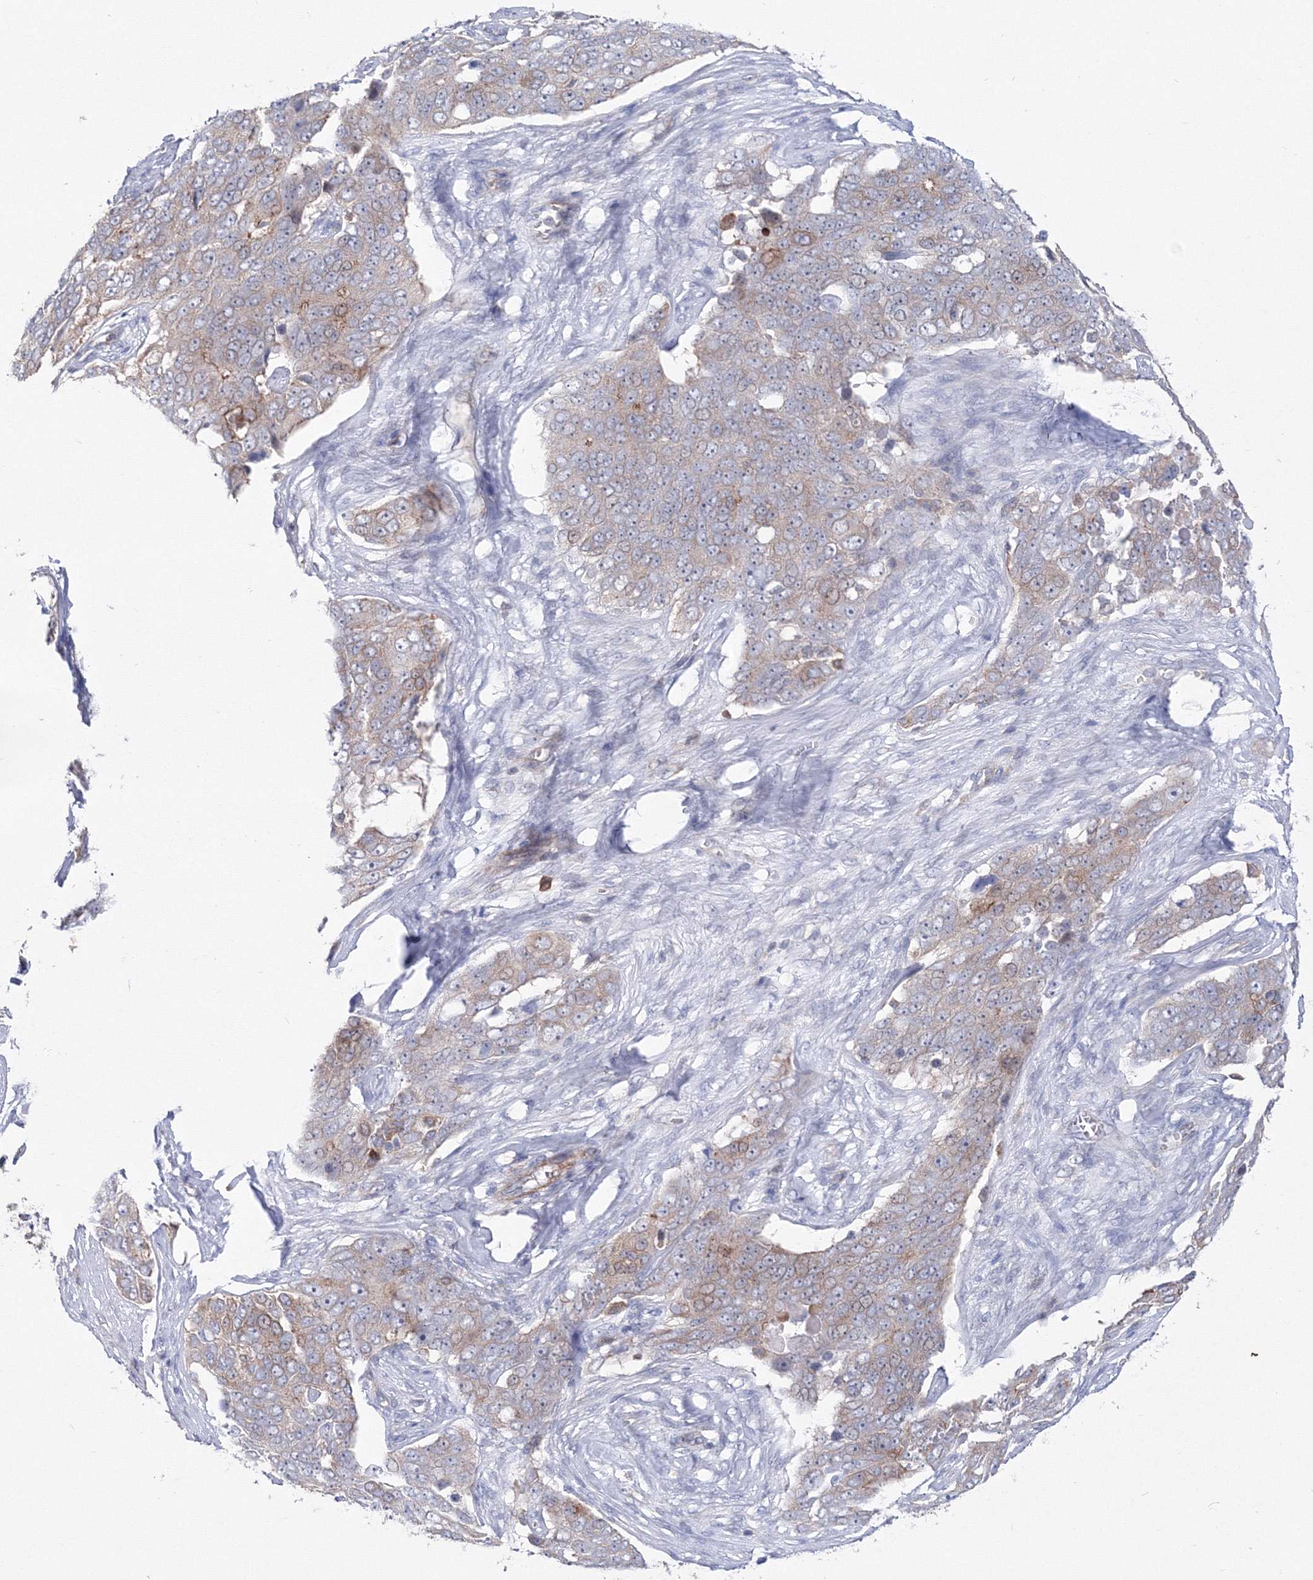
{"staining": {"intensity": "weak", "quantity": "25%-75%", "location": "cytoplasmic/membranous"}, "tissue": "ovarian cancer", "cell_type": "Tumor cells", "image_type": "cancer", "snomed": [{"axis": "morphology", "description": "Carcinoma, endometroid"}, {"axis": "topography", "description": "Ovary"}], "caption": "IHC of human ovarian cancer (endometroid carcinoma) demonstrates low levels of weak cytoplasmic/membranous positivity in approximately 25%-75% of tumor cells. Nuclei are stained in blue.", "gene": "GGA2", "patient": {"sex": "female", "age": 51}}